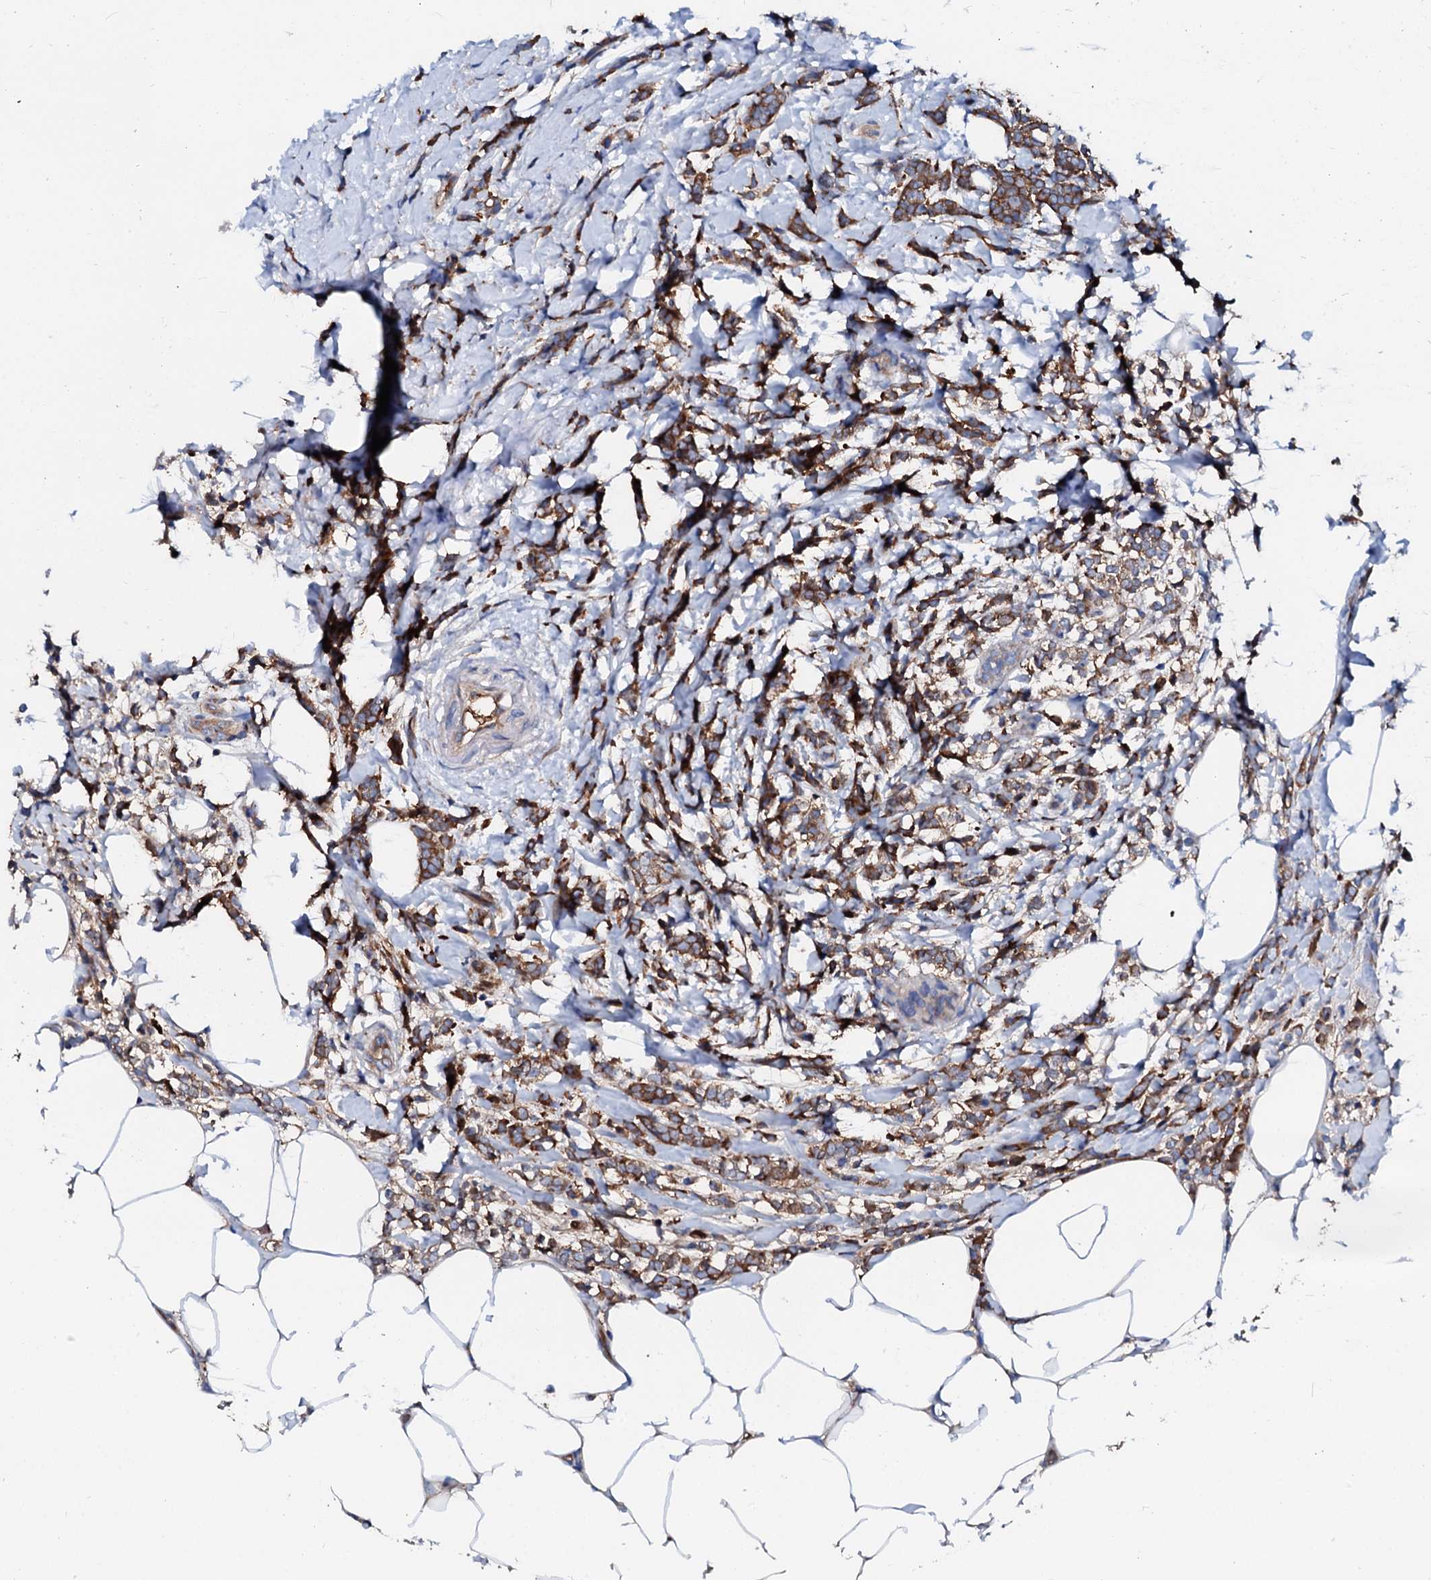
{"staining": {"intensity": "moderate", "quantity": ">75%", "location": "cytoplasmic/membranous"}, "tissue": "breast cancer", "cell_type": "Tumor cells", "image_type": "cancer", "snomed": [{"axis": "morphology", "description": "Lobular carcinoma"}, {"axis": "topography", "description": "Breast"}], "caption": "Brown immunohistochemical staining in human lobular carcinoma (breast) displays moderate cytoplasmic/membranous positivity in approximately >75% of tumor cells.", "gene": "CSKMT", "patient": {"sex": "female", "age": 58}}